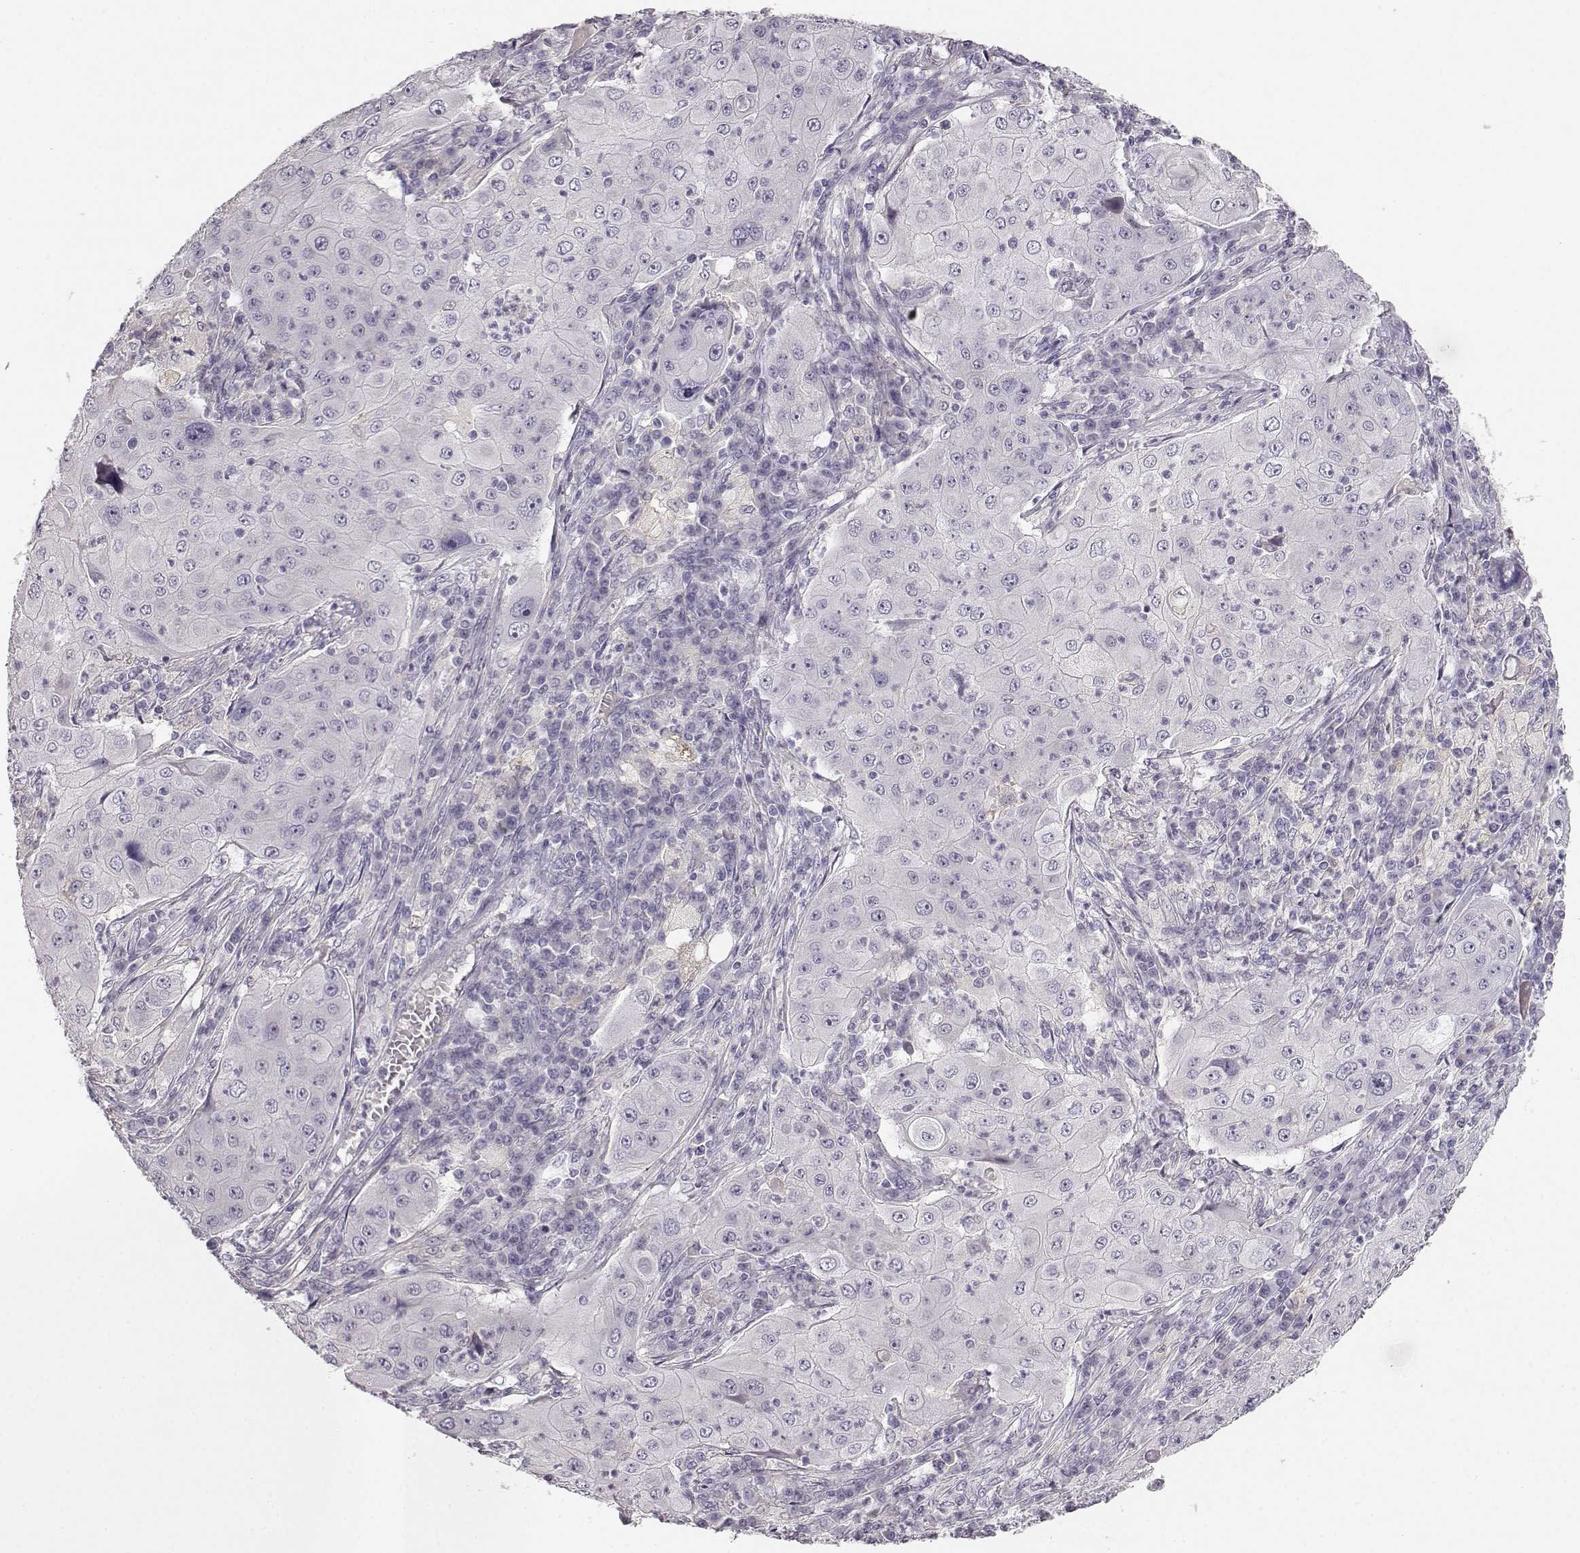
{"staining": {"intensity": "negative", "quantity": "none", "location": "none"}, "tissue": "lung cancer", "cell_type": "Tumor cells", "image_type": "cancer", "snomed": [{"axis": "morphology", "description": "Squamous cell carcinoma, NOS"}, {"axis": "topography", "description": "Lung"}], "caption": "Immunohistochemical staining of squamous cell carcinoma (lung) displays no significant expression in tumor cells.", "gene": "KIAA0319", "patient": {"sex": "female", "age": 59}}